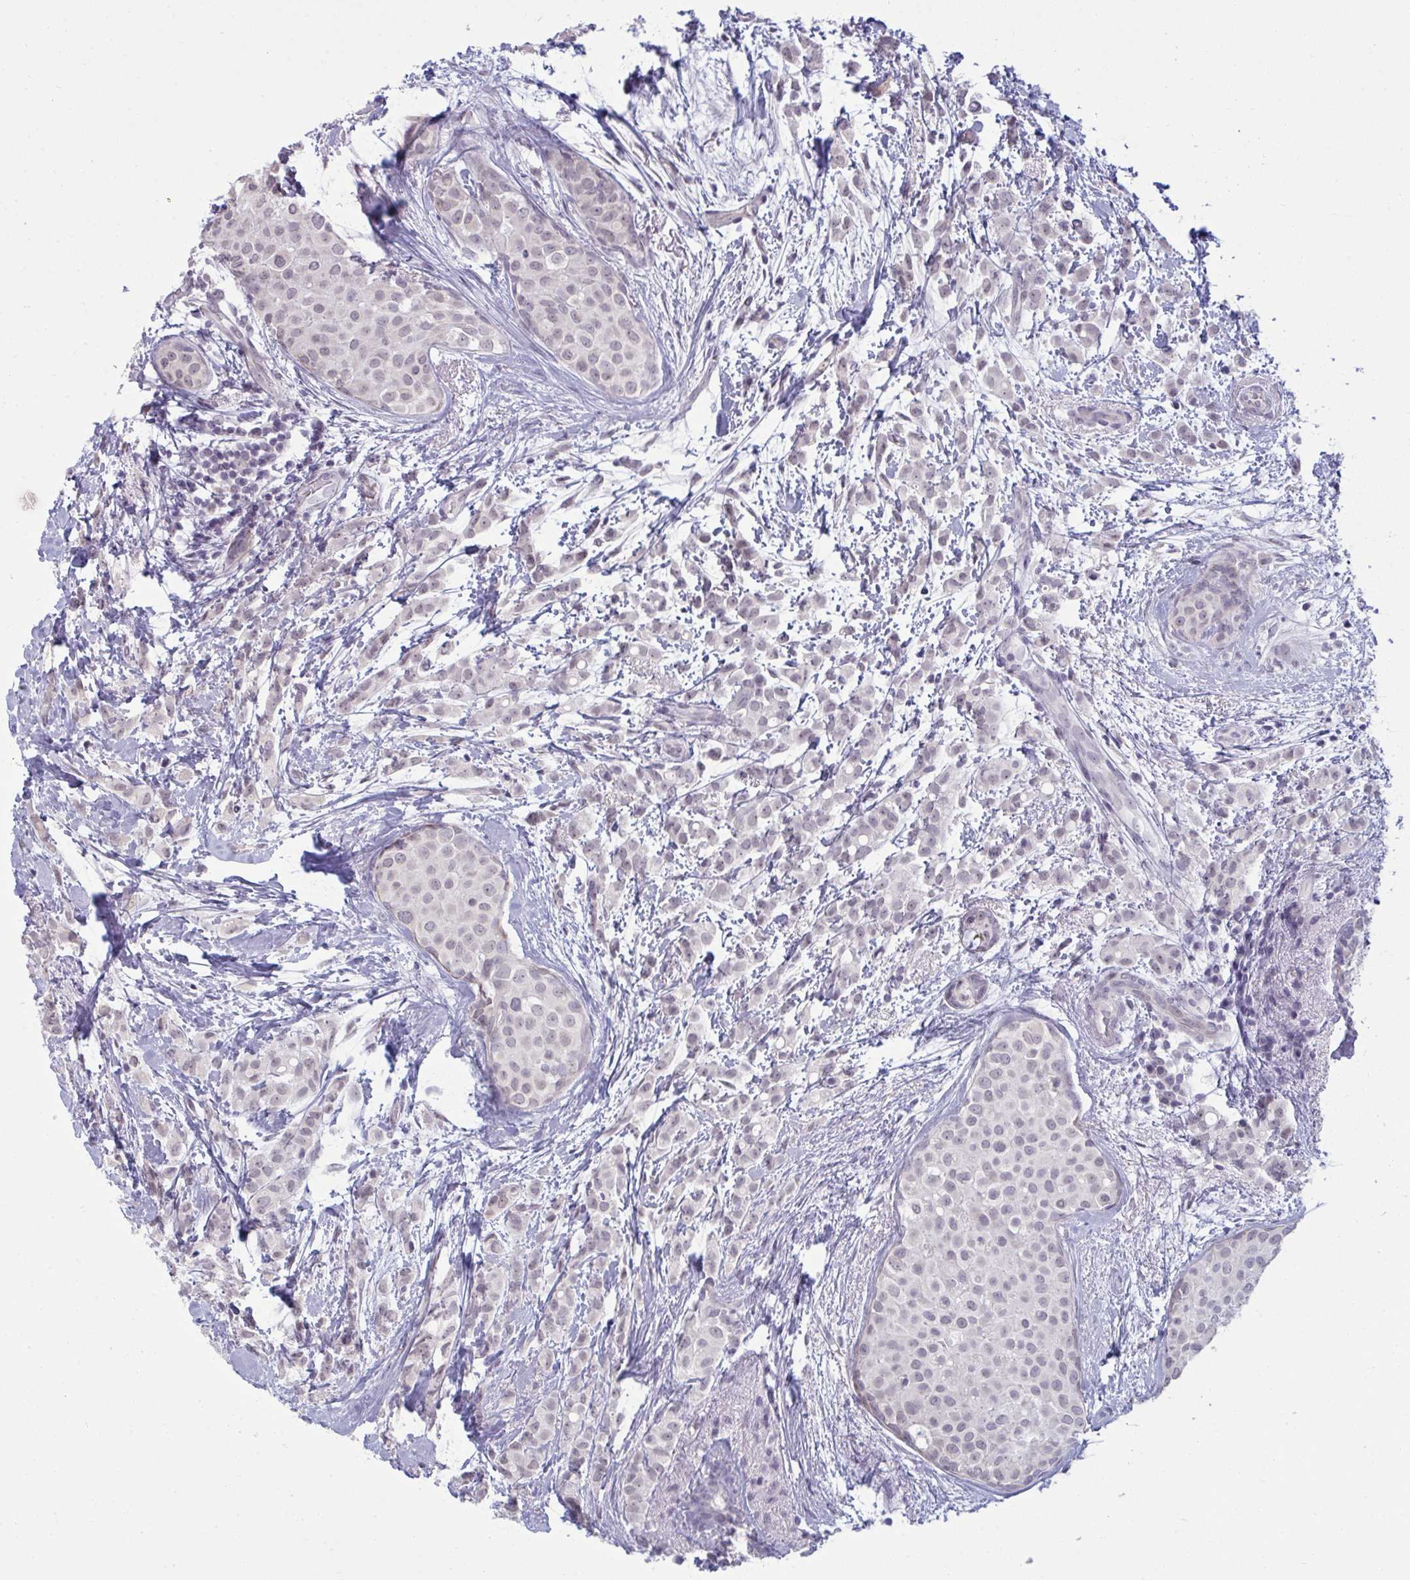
{"staining": {"intensity": "weak", "quantity": "<25%", "location": "nuclear"}, "tissue": "breast cancer", "cell_type": "Tumor cells", "image_type": "cancer", "snomed": [{"axis": "morphology", "description": "Lobular carcinoma"}, {"axis": "topography", "description": "Breast"}], "caption": "Immunohistochemistry (IHC) histopathology image of neoplastic tissue: lobular carcinoma (breast) stained with DAB exhibits no significant protein positivity in tumor cells.", "gene": "RNASEH1", "patient": {"sex": "female", "age": 68}}